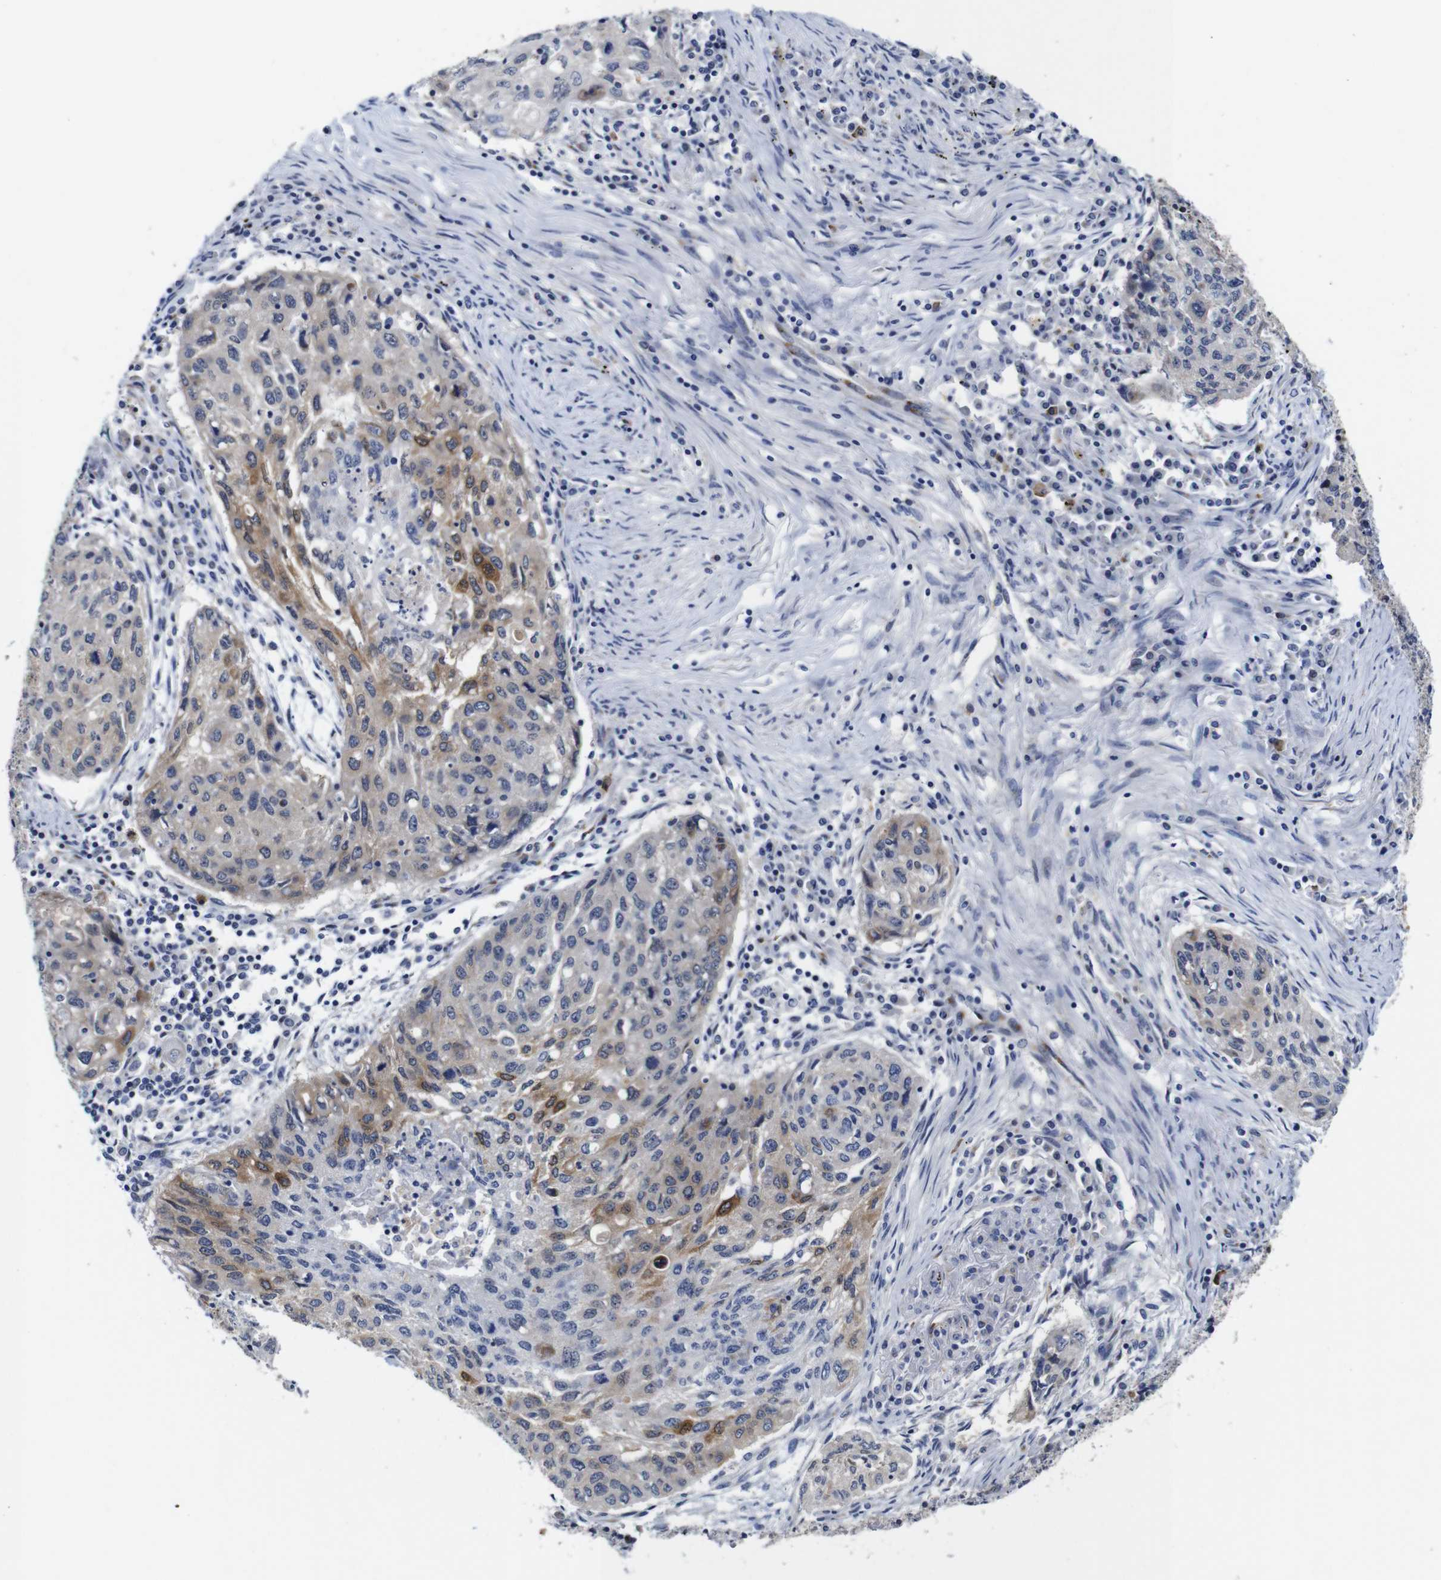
{"staining": {"intensity": "moderate", "quantity": "25%-75%", "location": "cytoplasmic/membranous"}, "tissue": "lung cancer", "cell_type": "Tumor cells", "image_type": "cancer", "snomed": [{"axis": "morphology", "description": "Squamous cell carcinoma, NOS"}, {"axis": "topography", "description": "Lung"}], "caption": "High-power microscopy captured an immunohistochemistry photomicrograph of squamous cell carcinoma (lung), revealing moderate cytoplasmic/membranous staining in about 25%-75% of tumor cells.", "gene": "FURIN", "patient": {"sex": "female", "age": 63}}